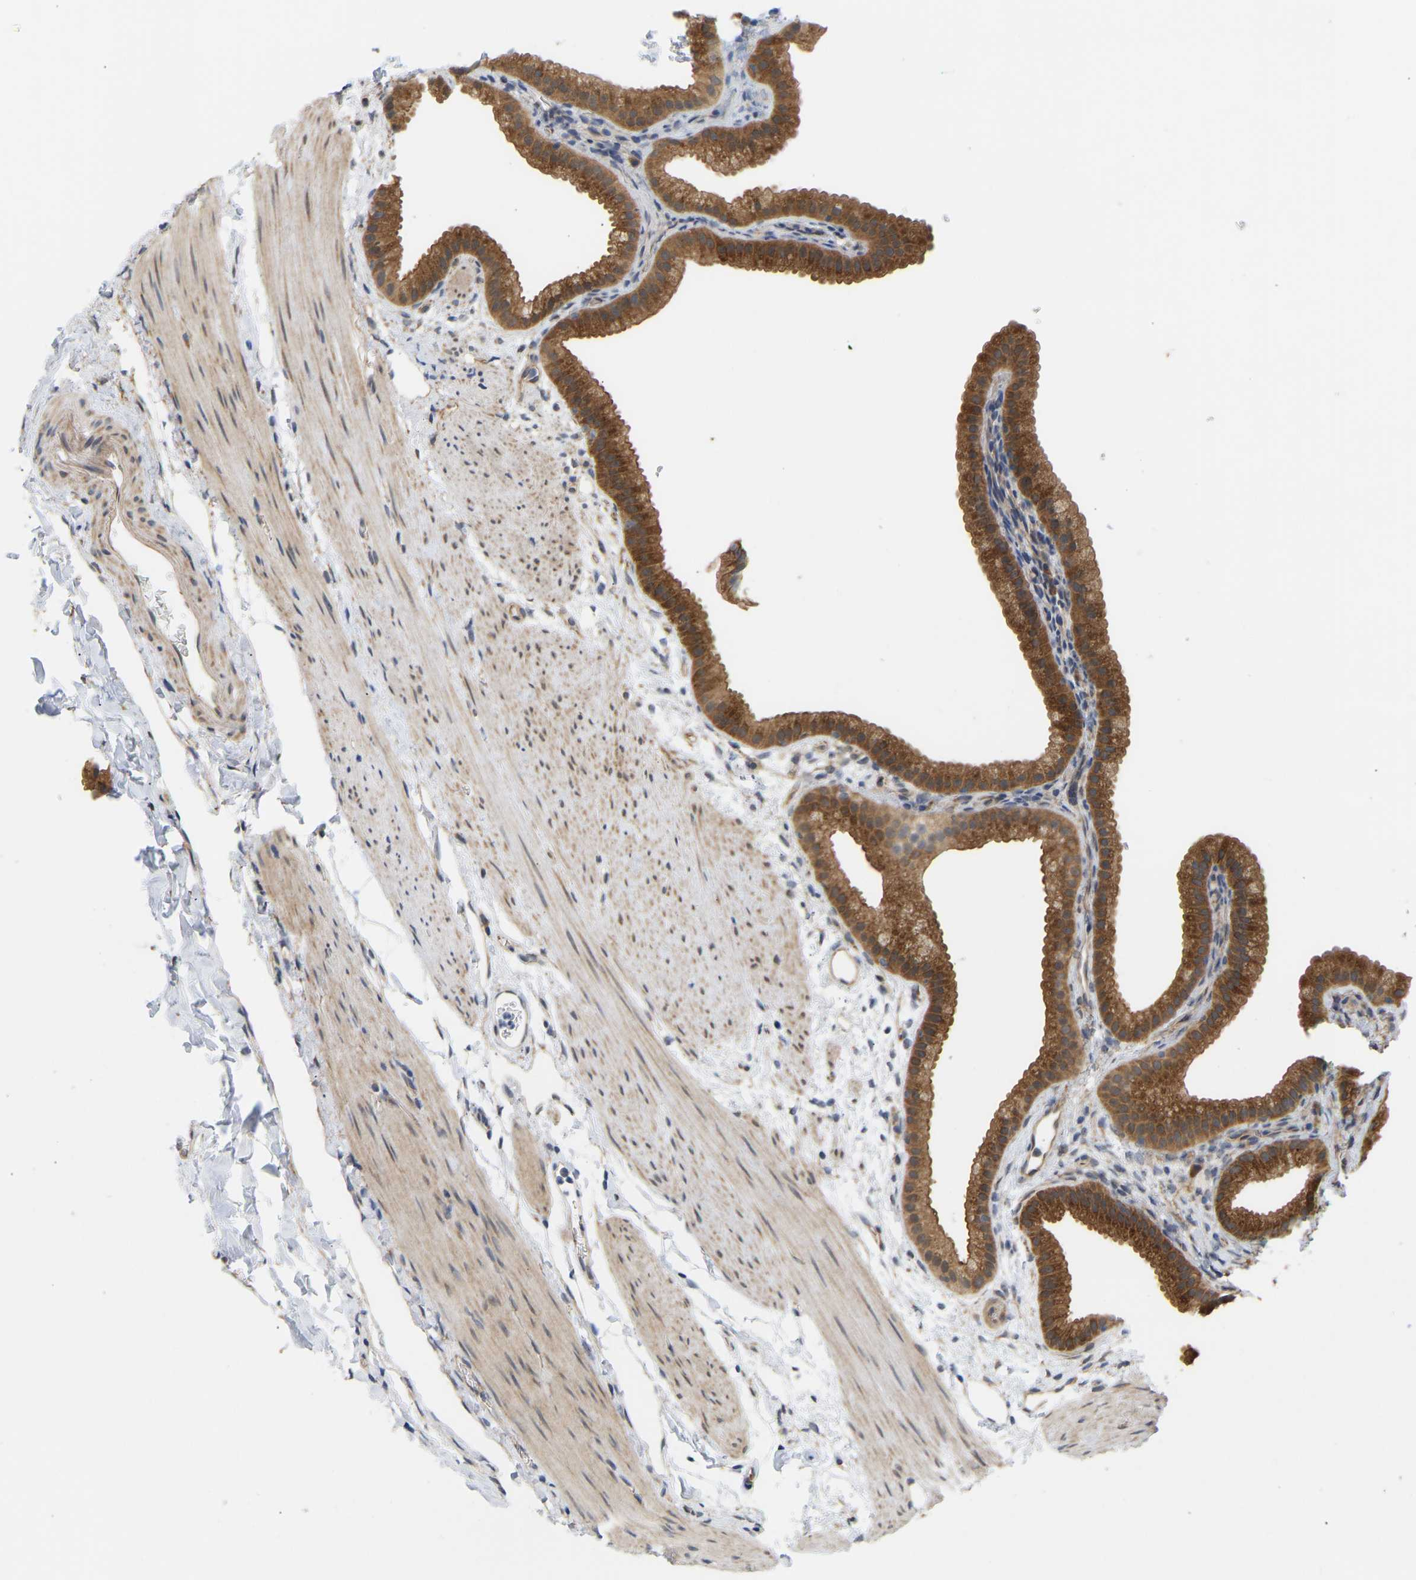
{"staining": {"intensity": "moderate", "quantity": ">75%", "location": "cytoplasmic/membranous"}, "tissue": "gallbladder", "cell_type": "Glandular cells", "image_type": "normal", "snomed": [{"axis": "morphology", "description": "Normal tissue, NOS"}, {"axis": "topography", "description": "Gallbladder"}], "caption": "Immunohistochemical staining of normal gallbladder displays >75% levels of moderate cytoplasmic/membranous protein positivity in approximately >75% of glandular cells. (brown staining indicates protein expression, while blue staining denotes nuclei).", "gene": "BEND3", "patient": {"sex": "female", "age": 64}}